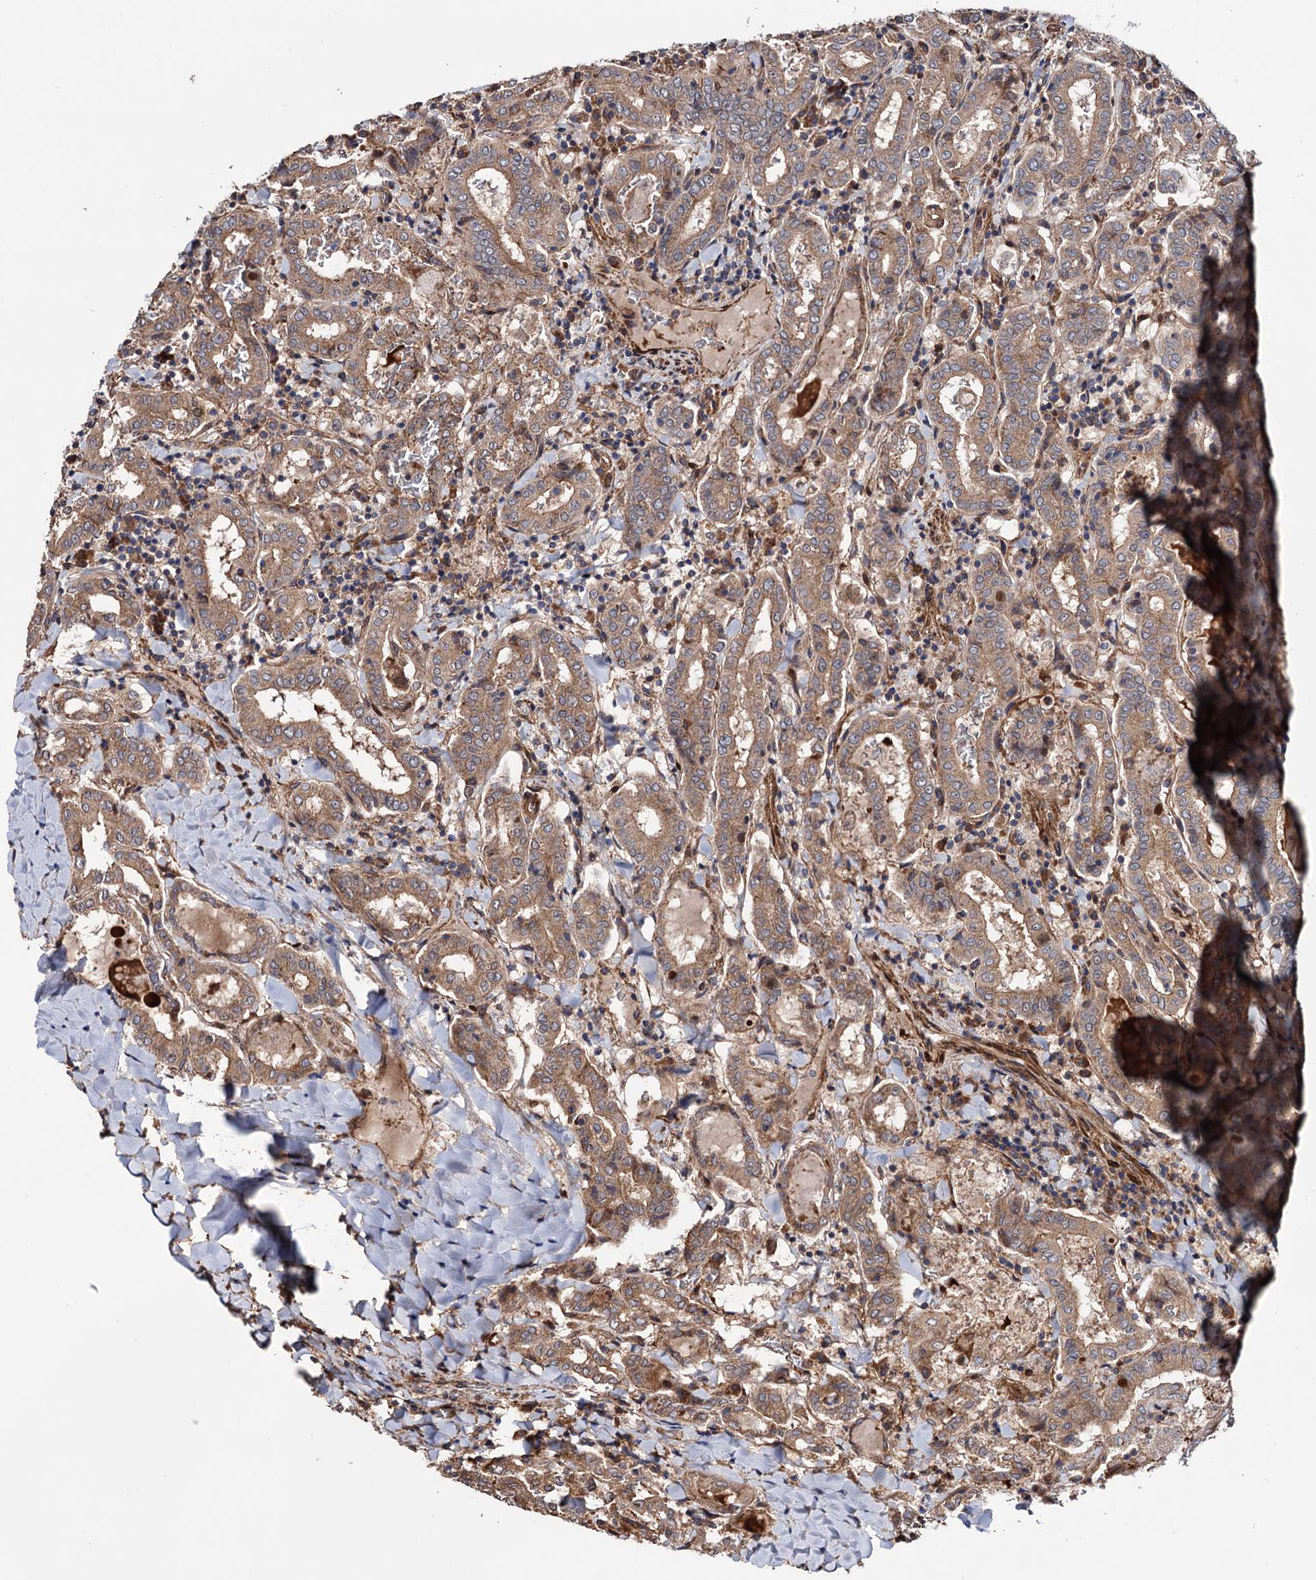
{"staining": {"intensity": "moderate", "quantity": ">75%", "location": "cytoplasmic/membranous"}, "tissue": "thyroid cancer", "cell_type": "Tumor cells", "image_type": "cancer", "snomed": [{"axis": "morphology", "description": "Papillary adenocarcinoma, NOS"}, {"axis": "topography", "description": "Thyroid gland"}], "caption": "Thyroid cancer (papillary adenocarcinoma) was stained to show a protein in brown. There is medium levels of moderate cytoplasmic/membranous staining in about >75% of tumor cells. Ihc stains the protein of interest in brown and the nuclei are stained blue.", "gene": "FERMT2", "patient": {"sex": "female", "age": 72}}